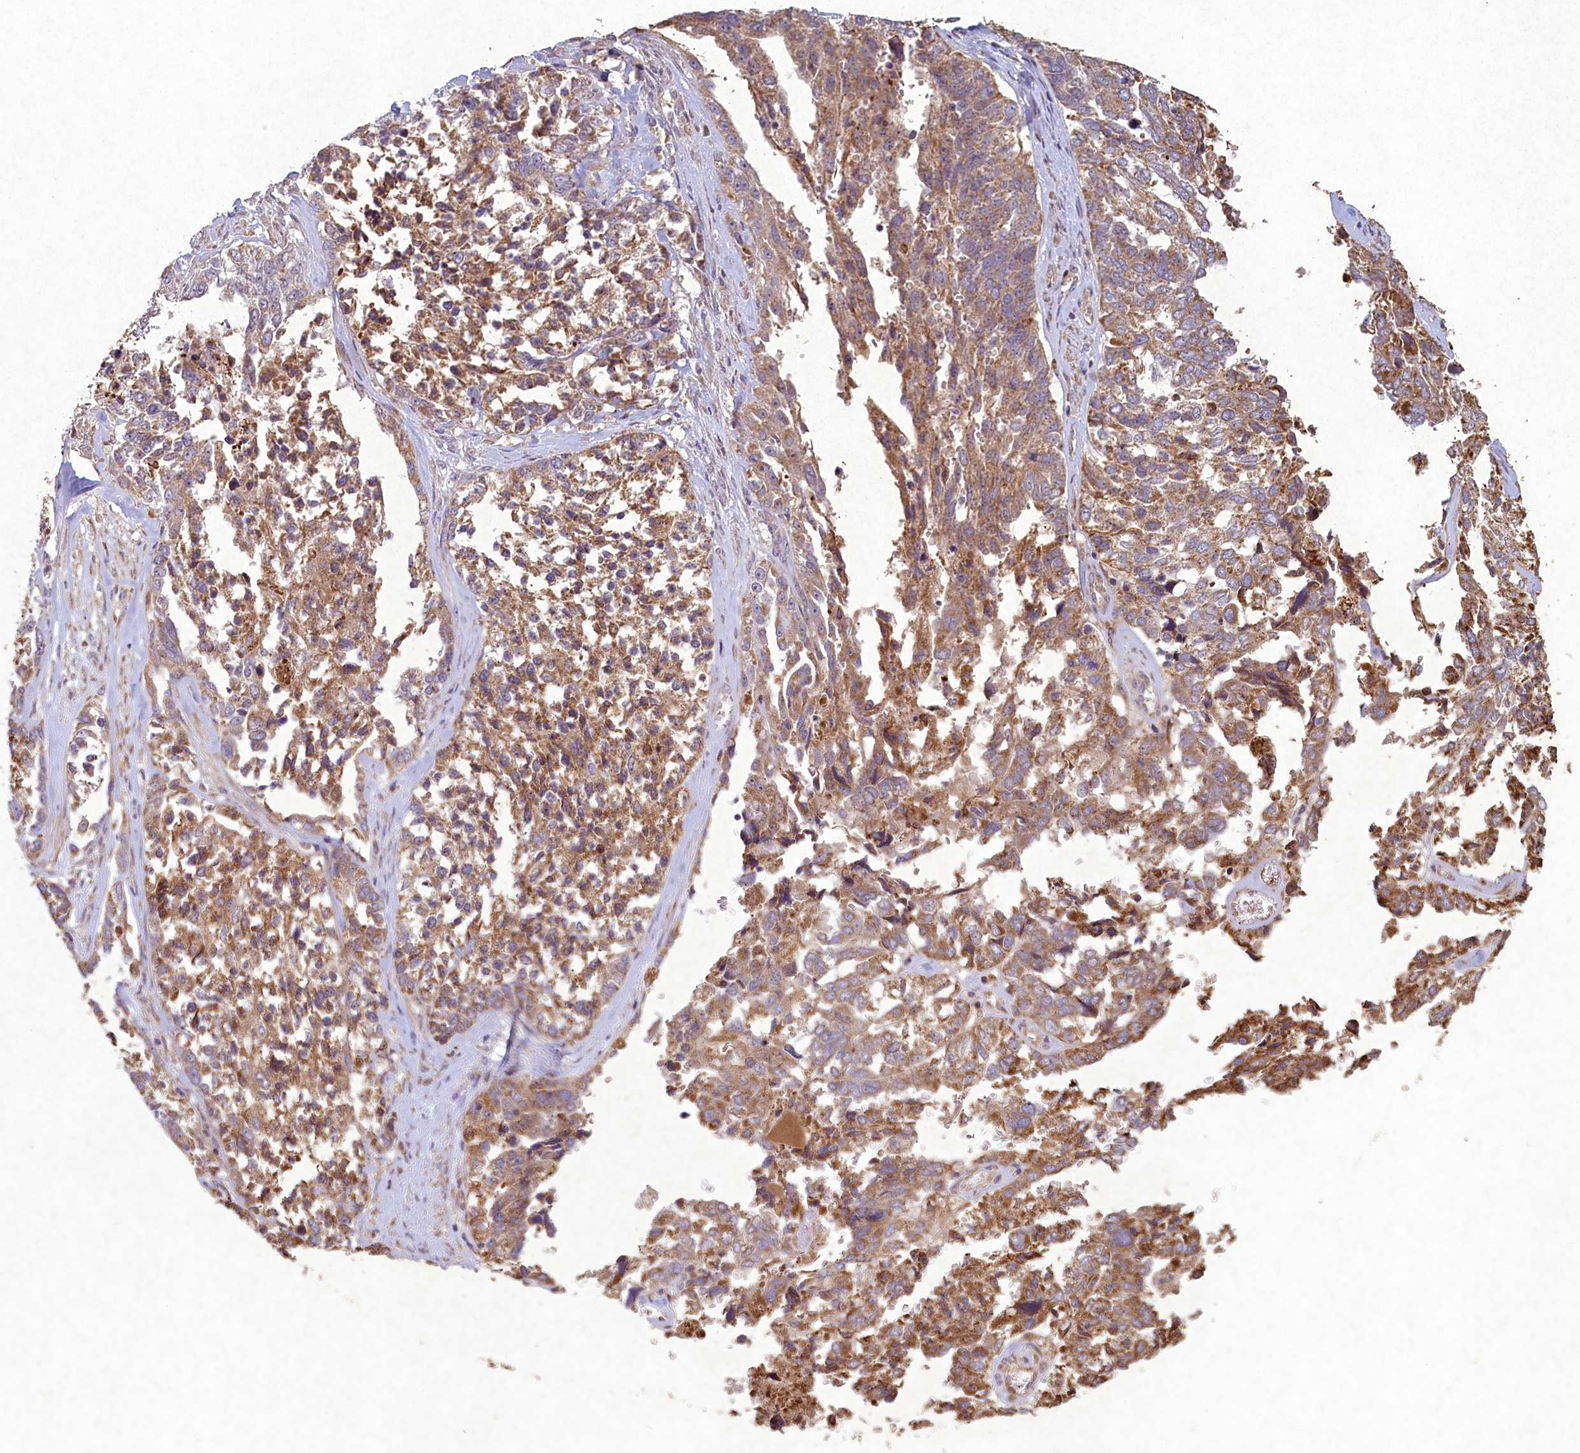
{"staining": {"intensity": "moderate", "quantity": ">75%", "location": "cytoplasmic/membranous"}, "tissue": "ovarian cancer", "cell_type": "Tumor cells", "image_type": "cancer", "snomed": [{"axis": "morphology", "description": "Cystadenocarcinoma, serous, NOS"}, {"axis": "topography", "description": "Ovary"}], "caption": "Ovarian serous cystadenocarcinoma stained for a protein shows moderate cytoplasmic/membranous positivity in tumor cells.", "gene": "CIAO2B", "patient": {"sex": "female", "age": 44}}